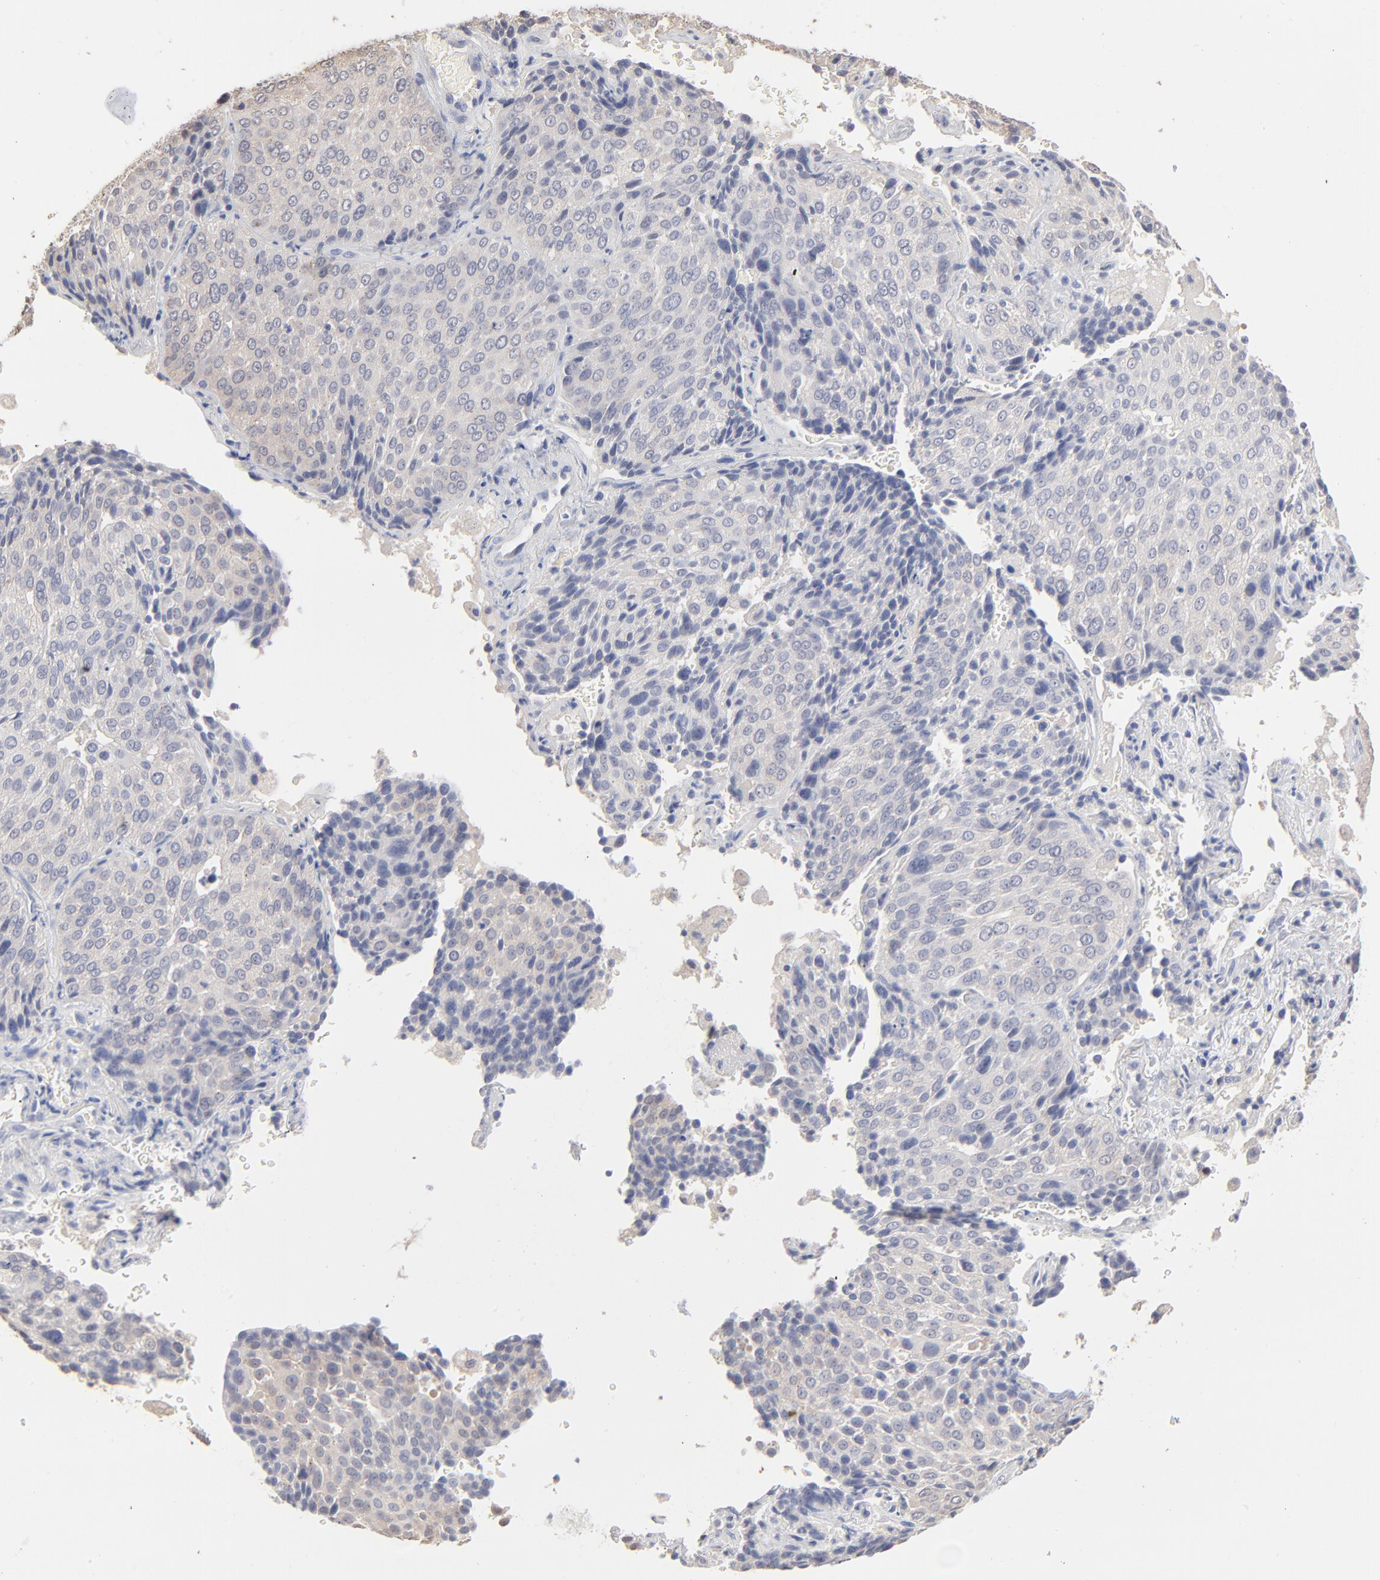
{"staining": {"intensity": "weak", "quantity": "25%-75%", "location": "cytoplasmic/membranous"}, "tissue": "lung cancer", "cell_type": "Tumor cells", "image_type": "cancer", "snomed": [{"axis": "morphology", "description": "Squamous cell carcinoma, NOS"}, {"axis": "topography", "description": "Lung"}], "caption": "The immunohistochemical stain highlights weak cytoplasmic/membranous staining in tumor cells of squamous cell carcinoma (lung) tissue. Using DAB (brown) and hematoxylin (blue) stains, captured at high magnification using brightfield microscopy.", "gene": "DNAL4", "patient": {"sex": "male", "age": 54}}